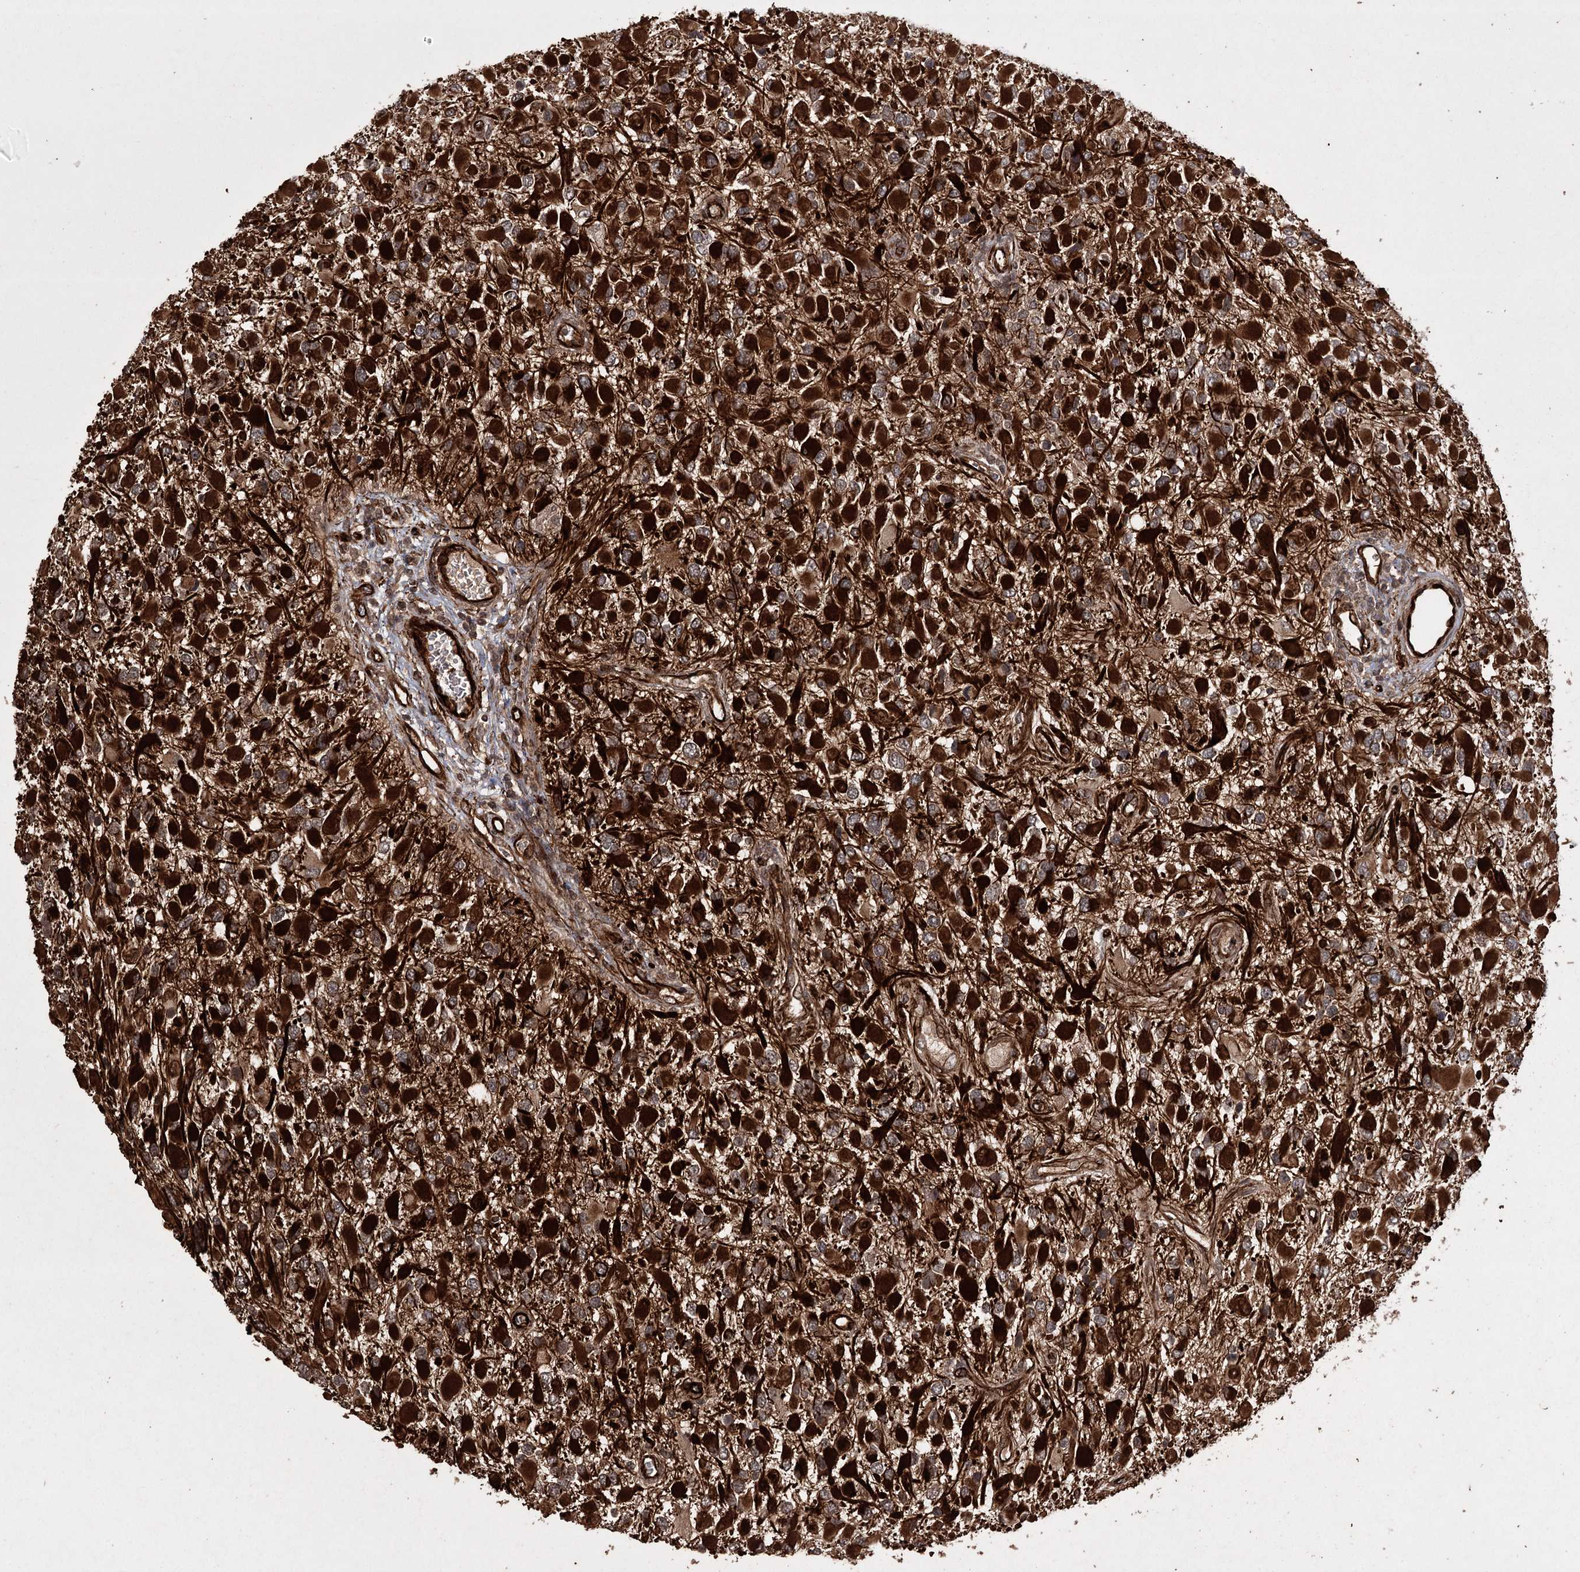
{"staining": {"intensity": "strong", "quantity": ">75%", "location": "cytoplasmic/membranous"}, "tissue": "glioma", "cell_type": "Tumor cells", "image_type": "cancer", "snomed": [{"axis": "morphology", "description": "Glioma, malignant, High grade"}, {"axis": "topography", "description": "Brain"}], "caption": "Malignant high-grade glioma stained with IHC demonstrates strong cytoplasmic/membranous expression in about >75% of tumor cells. (Brightfield microscopy of DAB IHC at high magnification).", "gene": "RPAP3", "patient": {"sex": "male", "age": 53}}